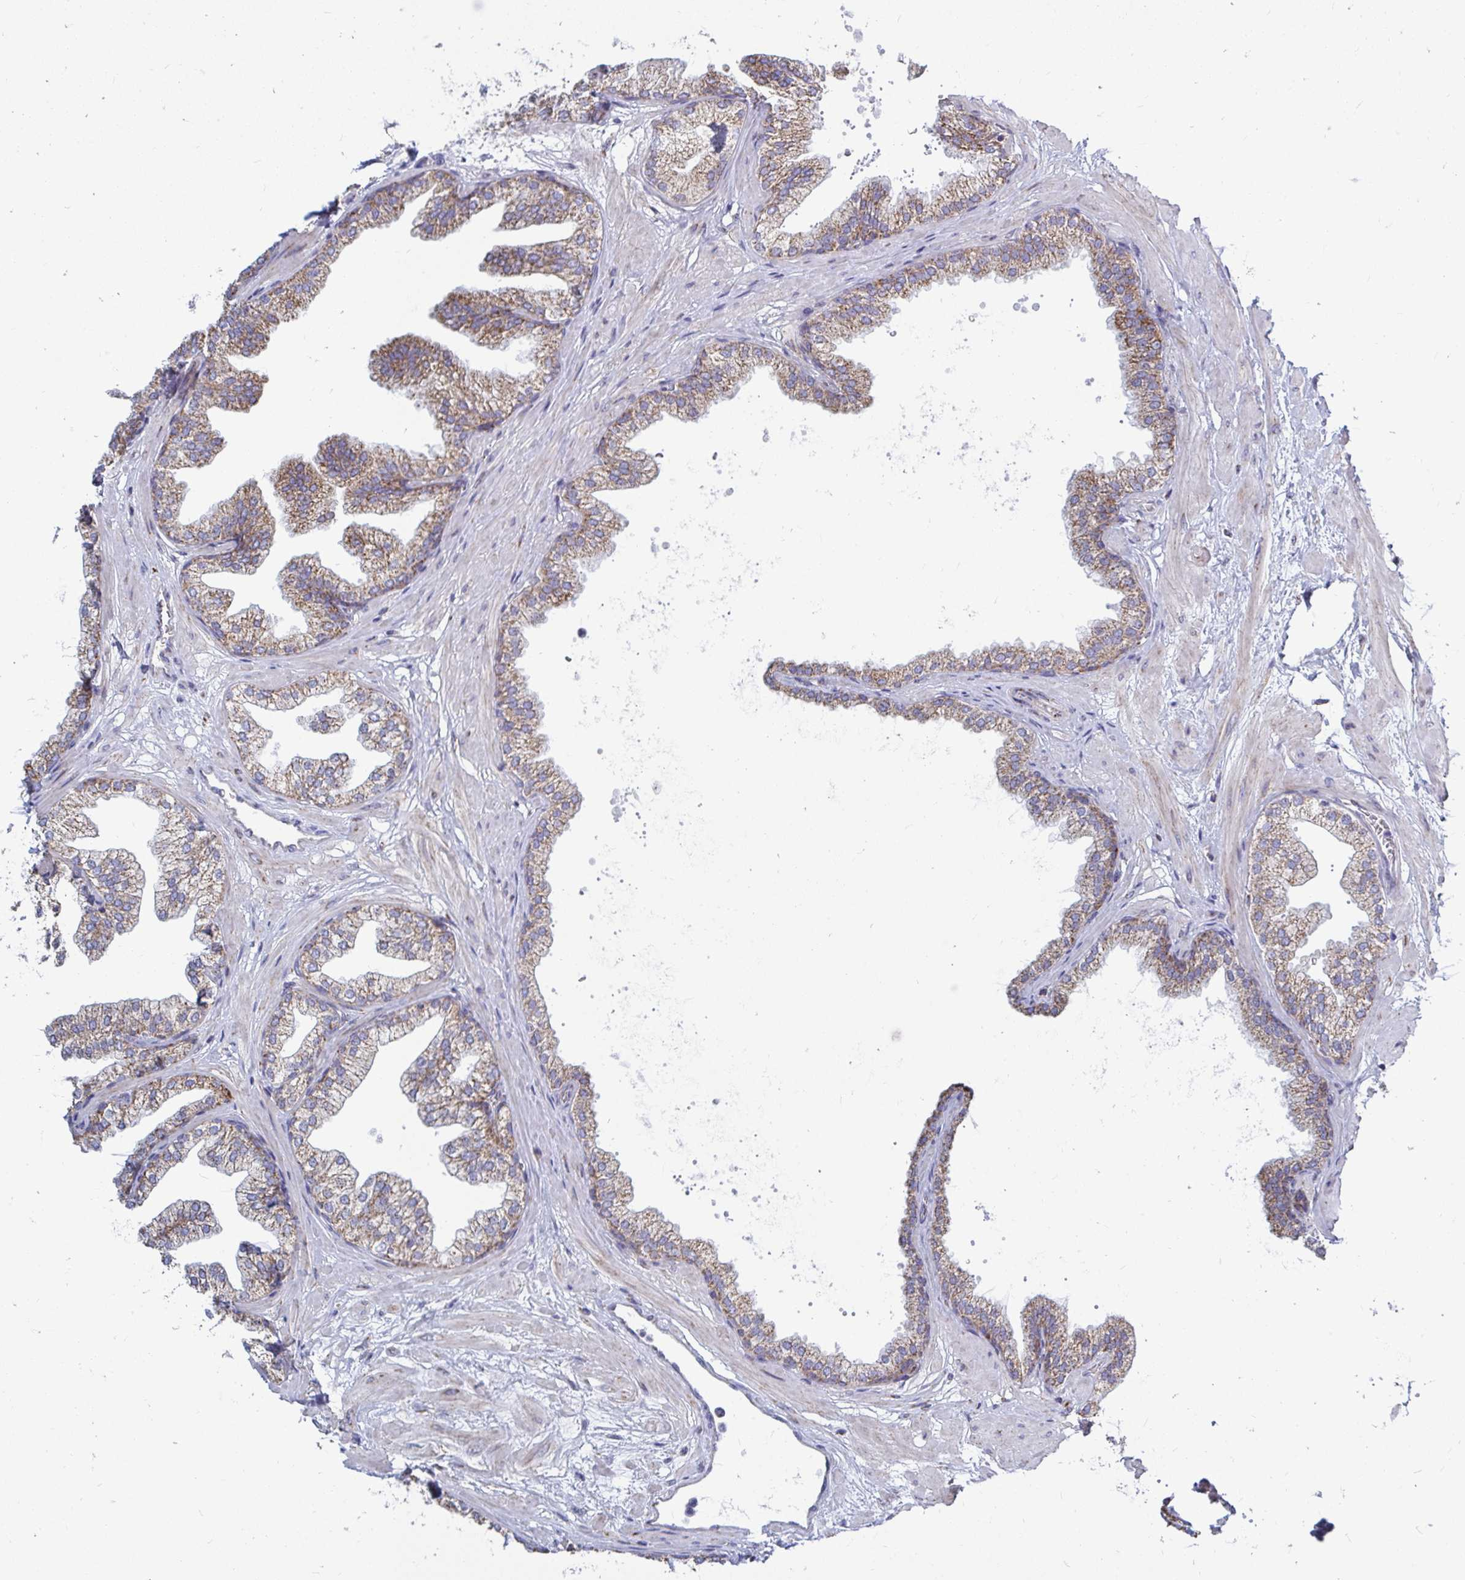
{"staining": {"intensity": "weak", "quantity": ">75%", "location": "cytoplasmic/membranous"}, "tissue": "prostate", "cell_type": "Glandular cells", "image_type": "normal", "snomed": [{"axis": "morphology", "description": "Normal tissue, NOS"}, {"axis": "topography", "description": "Prostate"}], "caption": "Protein staining of unremarkable prostate shows weak cytoplasmic/membranous staining in approximately >75% of glandular cells.", "gene": "OR10R2", "patient": {"sex": "male", "age": 37}}